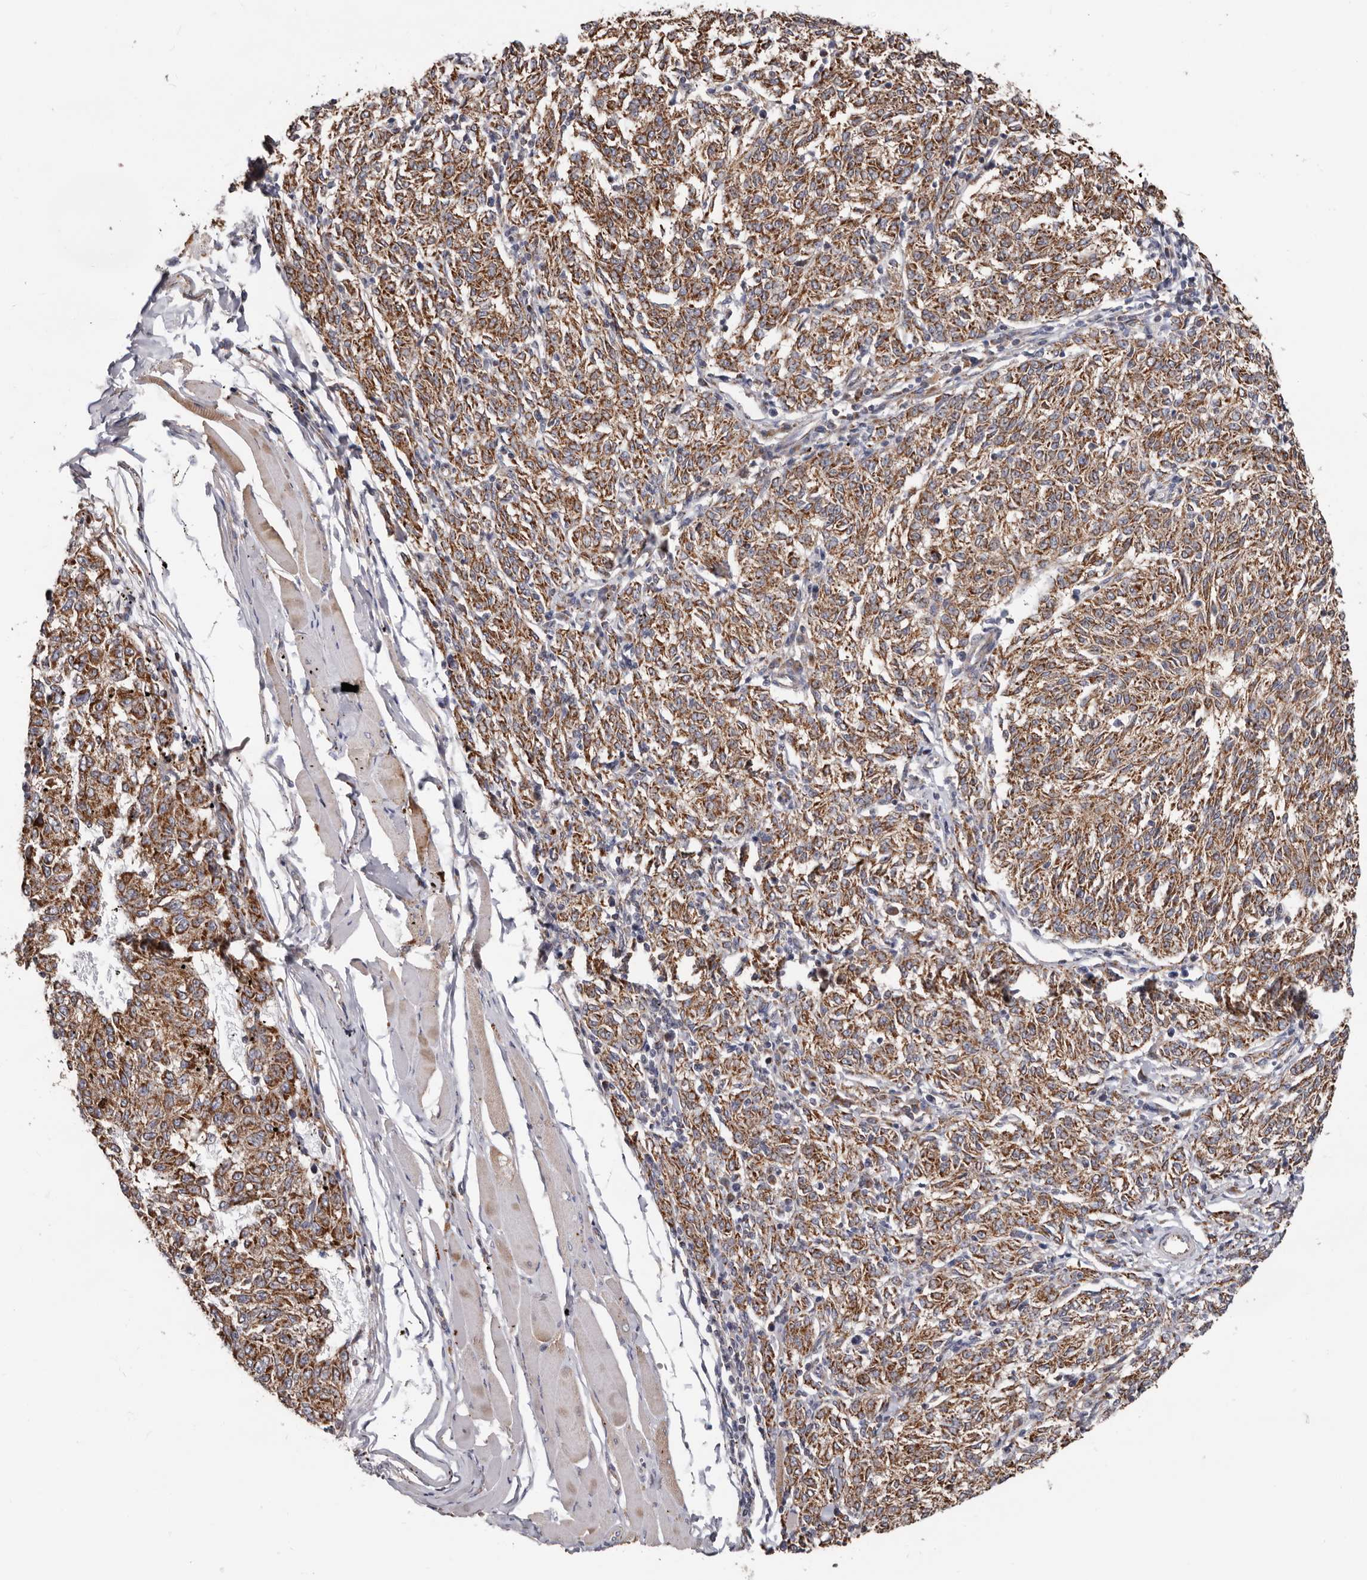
{"staining": {"intensity": "moderate", "quantity": ">75%", "location": "cytoplasmic/membranous"}, "tissue": "melanoma", "cell_type": "Tumor cells", "image_type": "cancer", "snomed": [{"axis": "morphology", "description": "Malignant melanoma, NOS"}, {"axis": "topography", "description": "Skin"}], "caption": "Protein expression analysis of melanoma shows moderate cytoplasmic/membranous positivity in approximately >75% of tumor cells.", "gene": "MRPL18", "patient": {"sex": "female", "age": 72}}